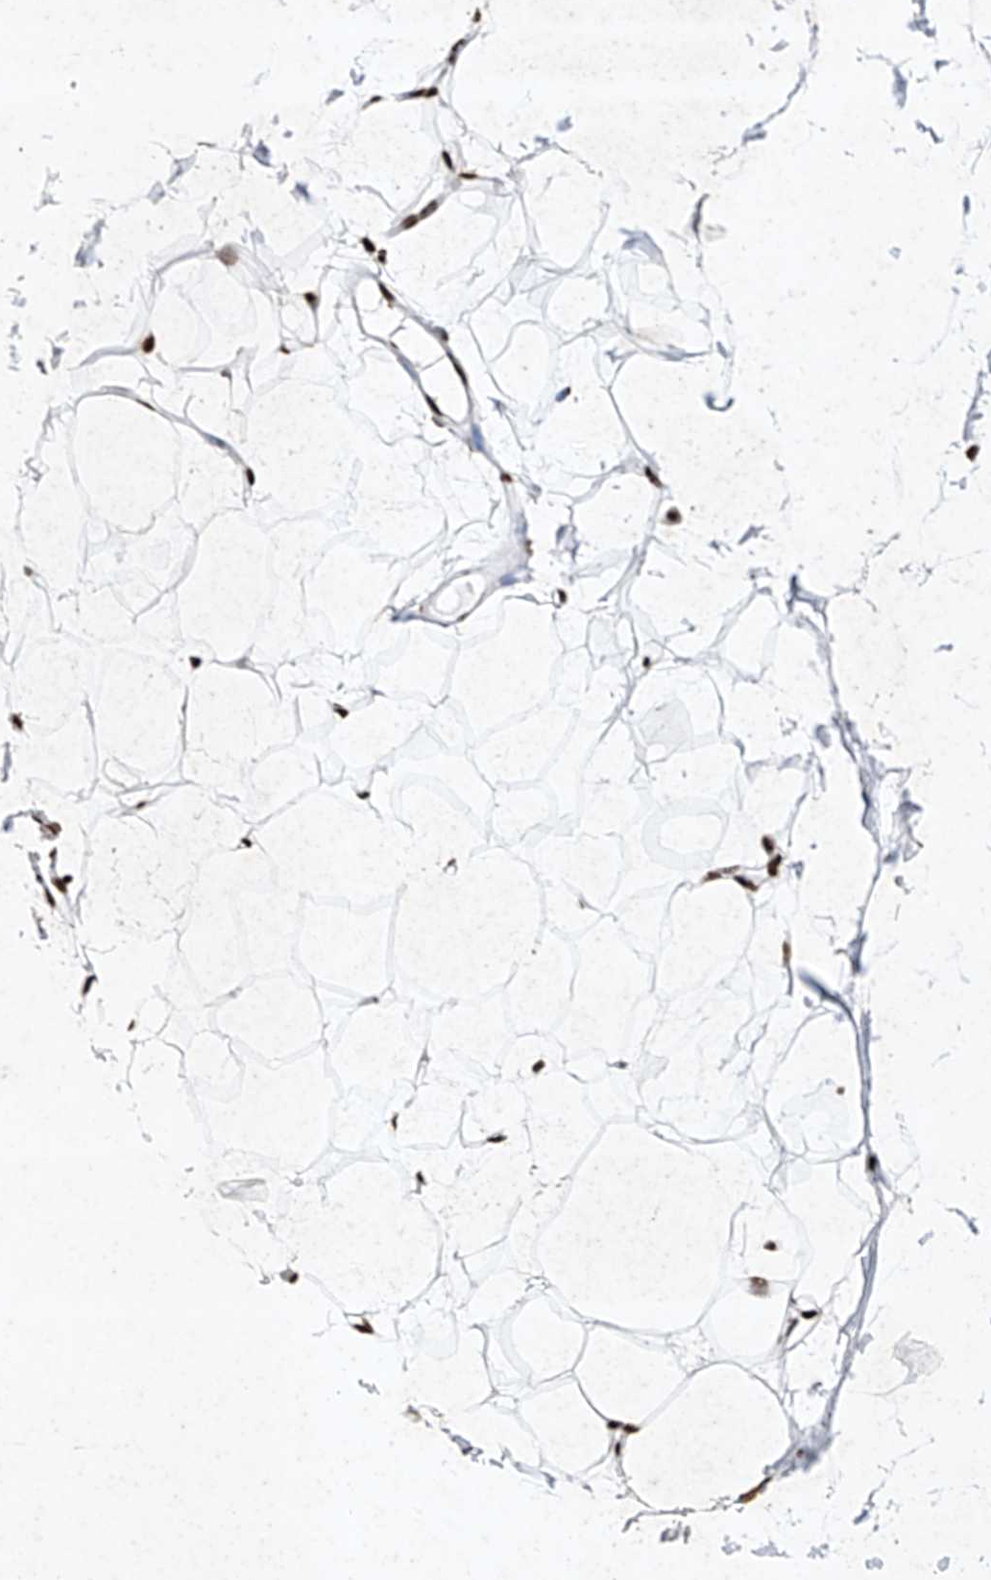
{"staining": {"intensity": "strong", "quantity": ">75%", "location": "nuclear"}, "tissue": "adipose tissue", "cell_type": "Adipocytes", "image_type": "normal", "snomed": [{"axis": "morphology", "description": "Normal tissue, NOS"}, {"axis": "topography", "description": "Breast"}], "caption": "The micrograph demonstrates staining of normal adipose tissue, revealing strong nuclear protein positivity (brown color) within adipocytes.", "gene": "SRSF6", "patient": {"sex": "female", "age": 23}}